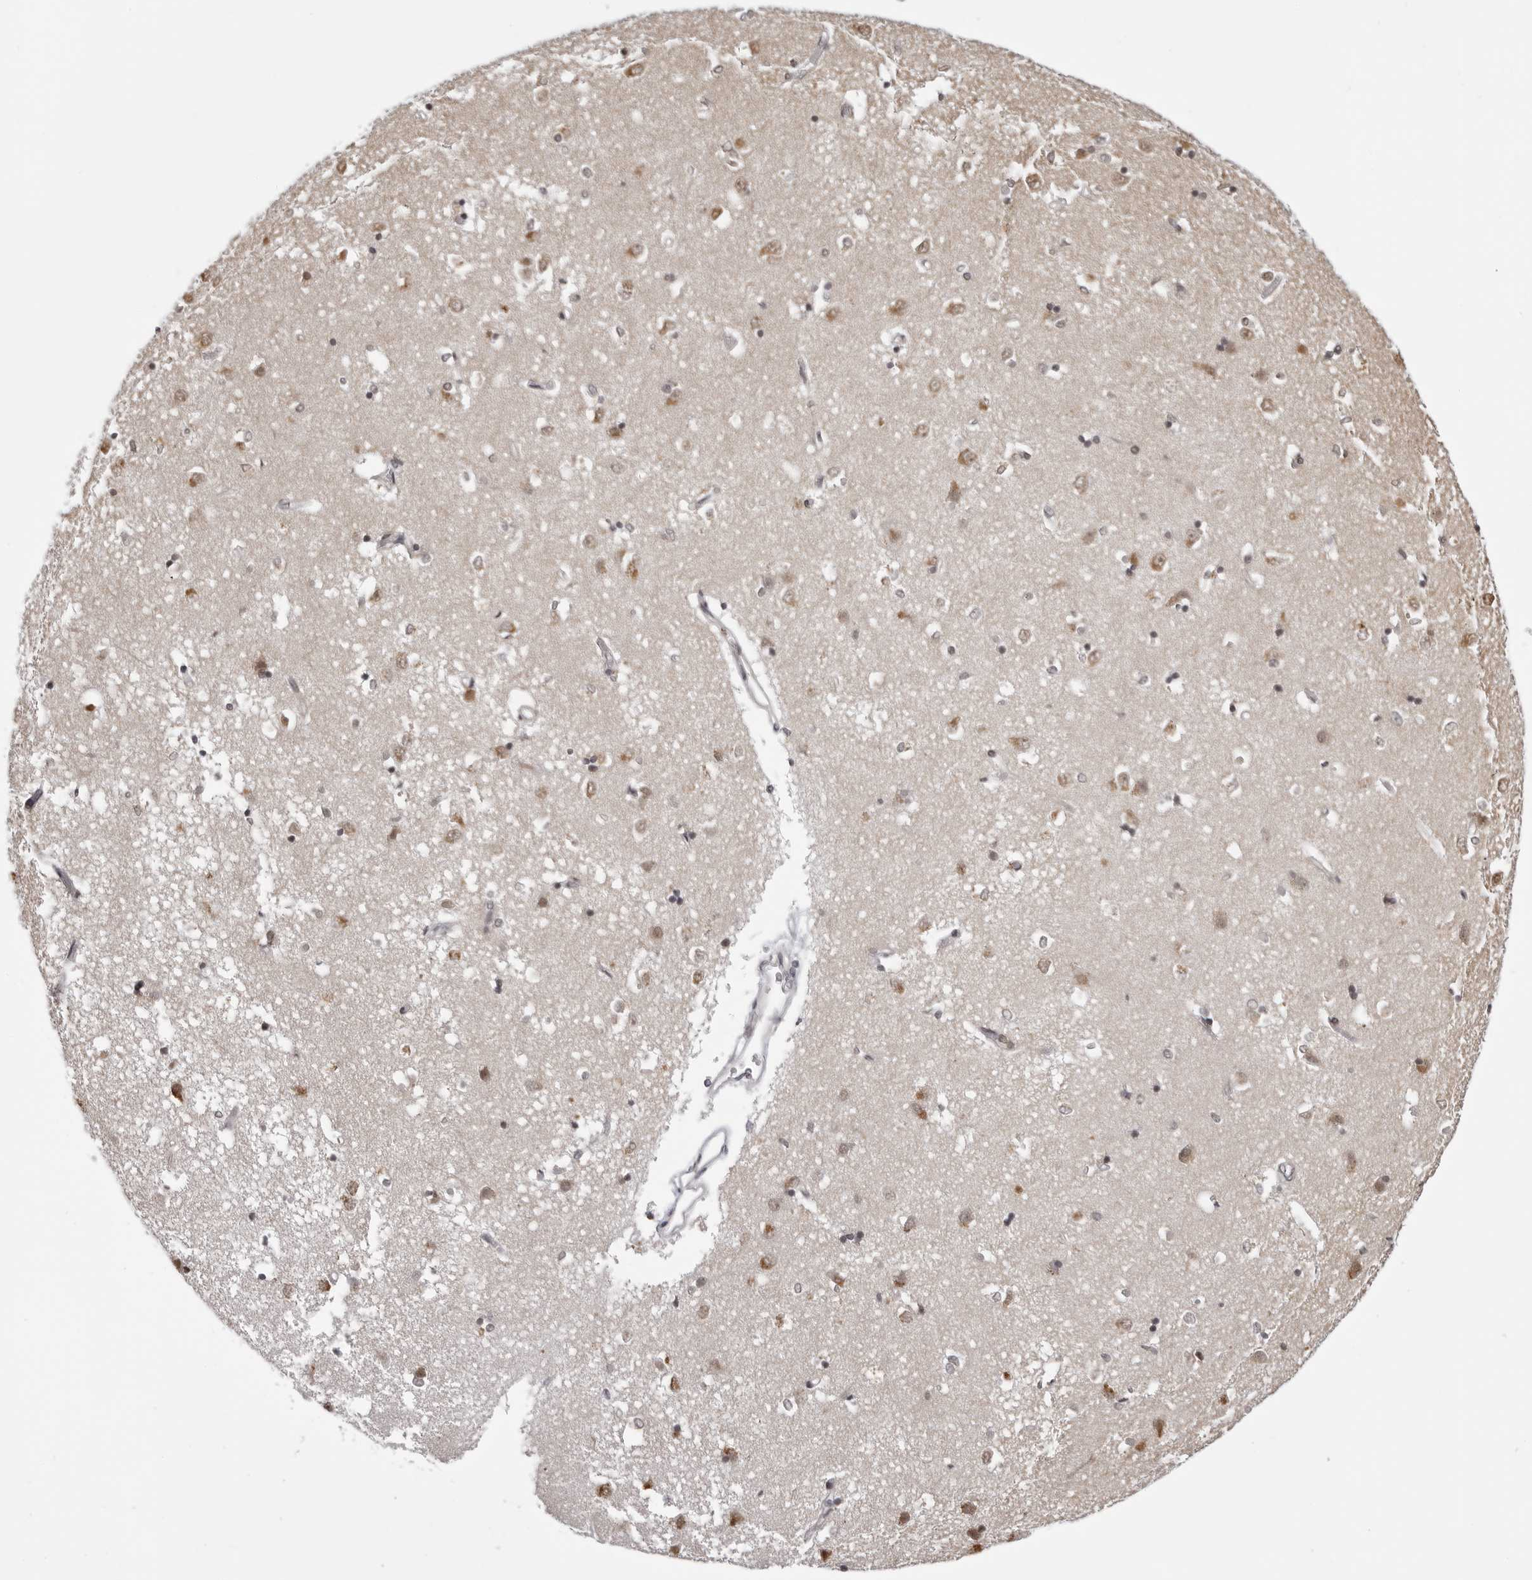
{"staining": {"intensity": "moderate", "quantity": "<25%", "location": "nuclear"}, "tissue": "caudate", "cell_type": "Glial cells", "image_type": "normal", "snomed": [{"axis": "morphology", "description": "Normal tissue, NOS"}, {"axis": "topography", "description": "Lateral ventricle wall"}], "caption": "Immunohistochemistry photomicrograph of unremarkable caudate: caudate stained using immunohistochemistry (IHC) reveals low levels of moderate protein expression localized specifically in the nuclear of glial cells, appearing as a nuclear brown color.", "gene": "PHF3", "patient": {"sex": "male", "age": 45}}